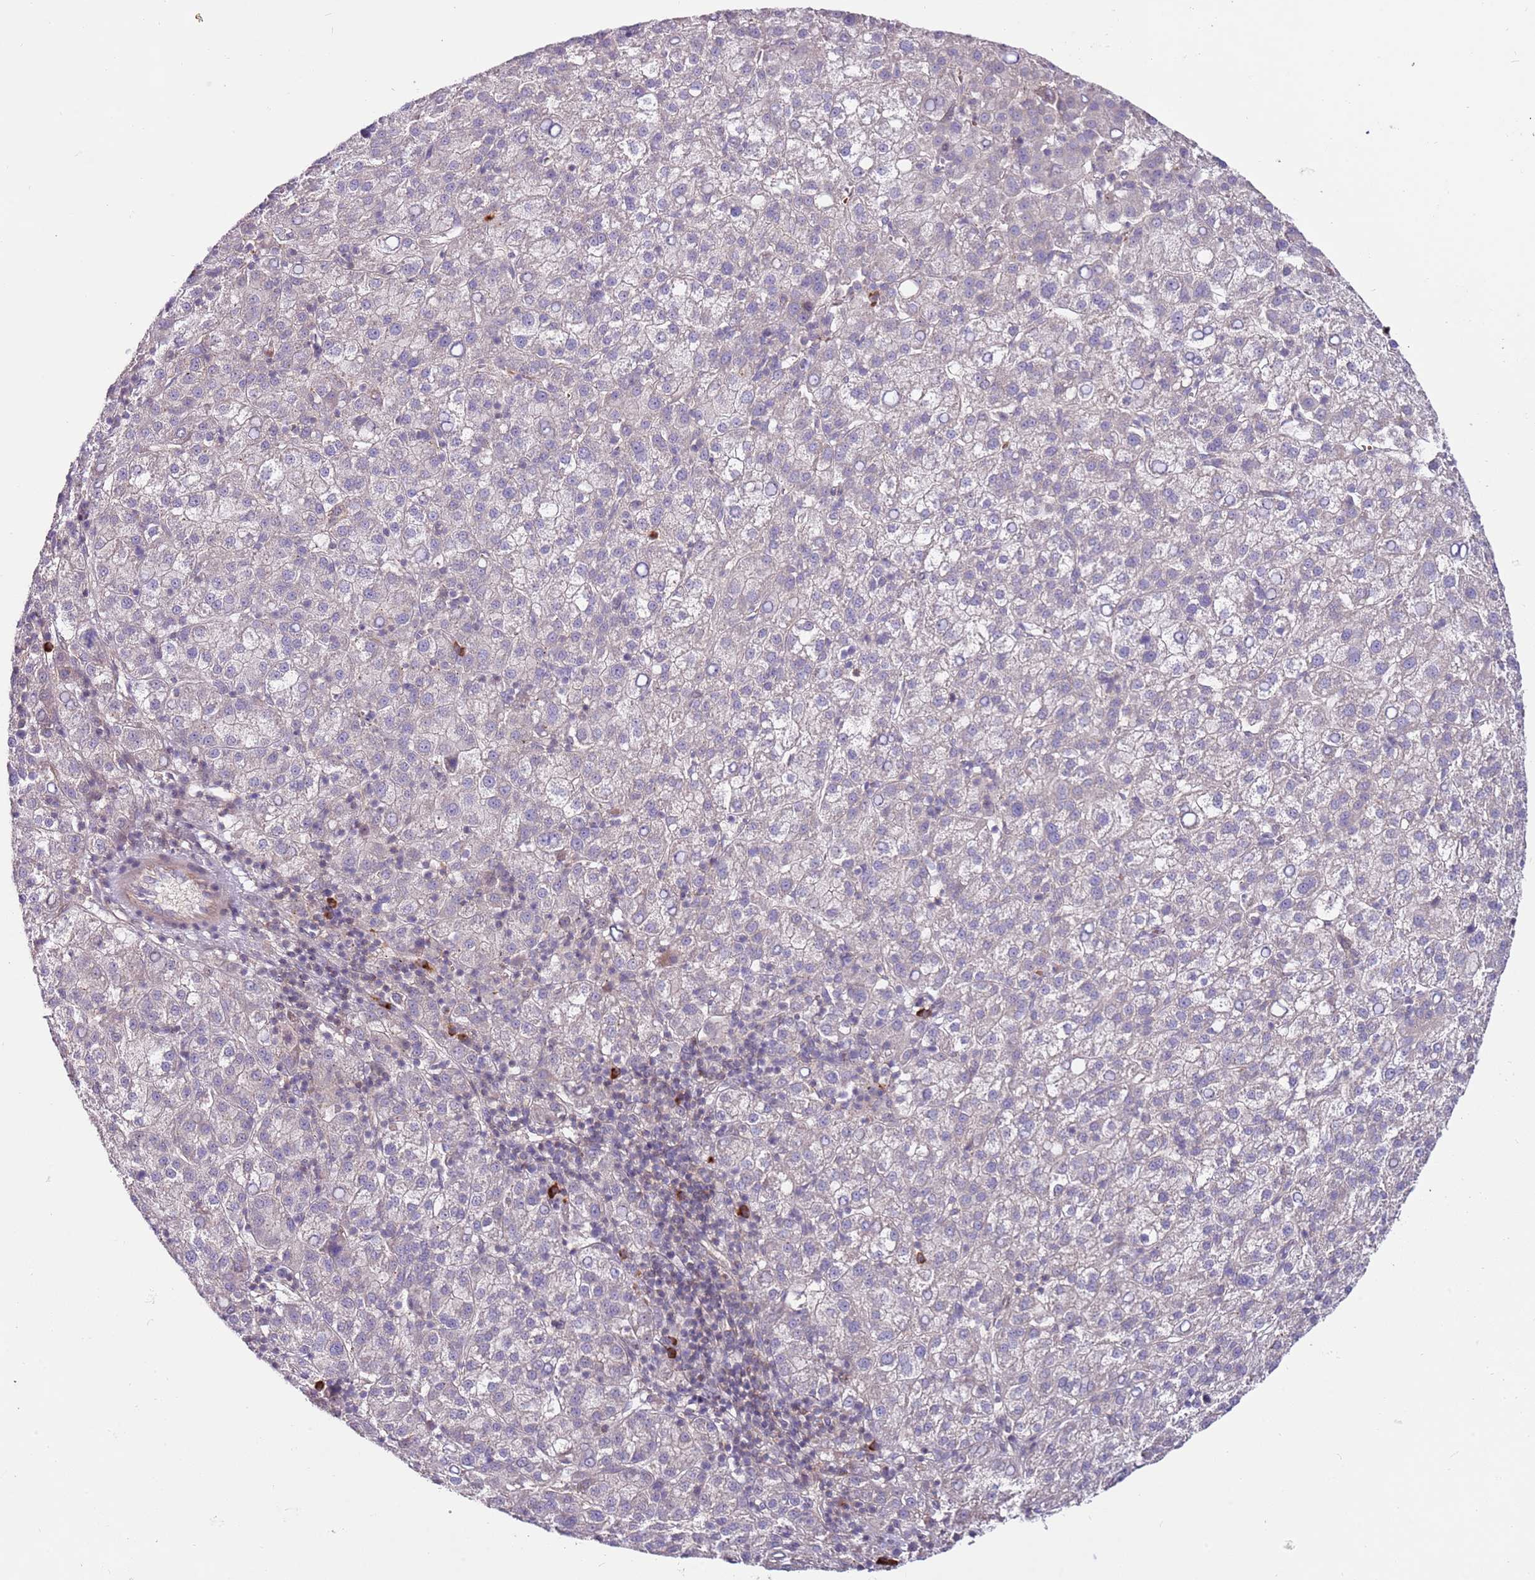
{"staining": {"intensity": "negative", "quantity": "none", "location": "none"}, "tissue": "liver cancer", "cell_type": "Tumor cells", "image_type": "cancer", "snomed": [{"axis": "morphology", "description": "Carcinoma, Hepatocellular, NOS"}, {"axis": "topography", "description": "Liver"}], "caption": "IHC image of neoplastic tissue: human hepatocellular carcinoma (liver) stained with DAB reveals no significant protein positivity in tumor cells.", "gene": "MTG2", "patient": {"sex": "female", "age": 58}}